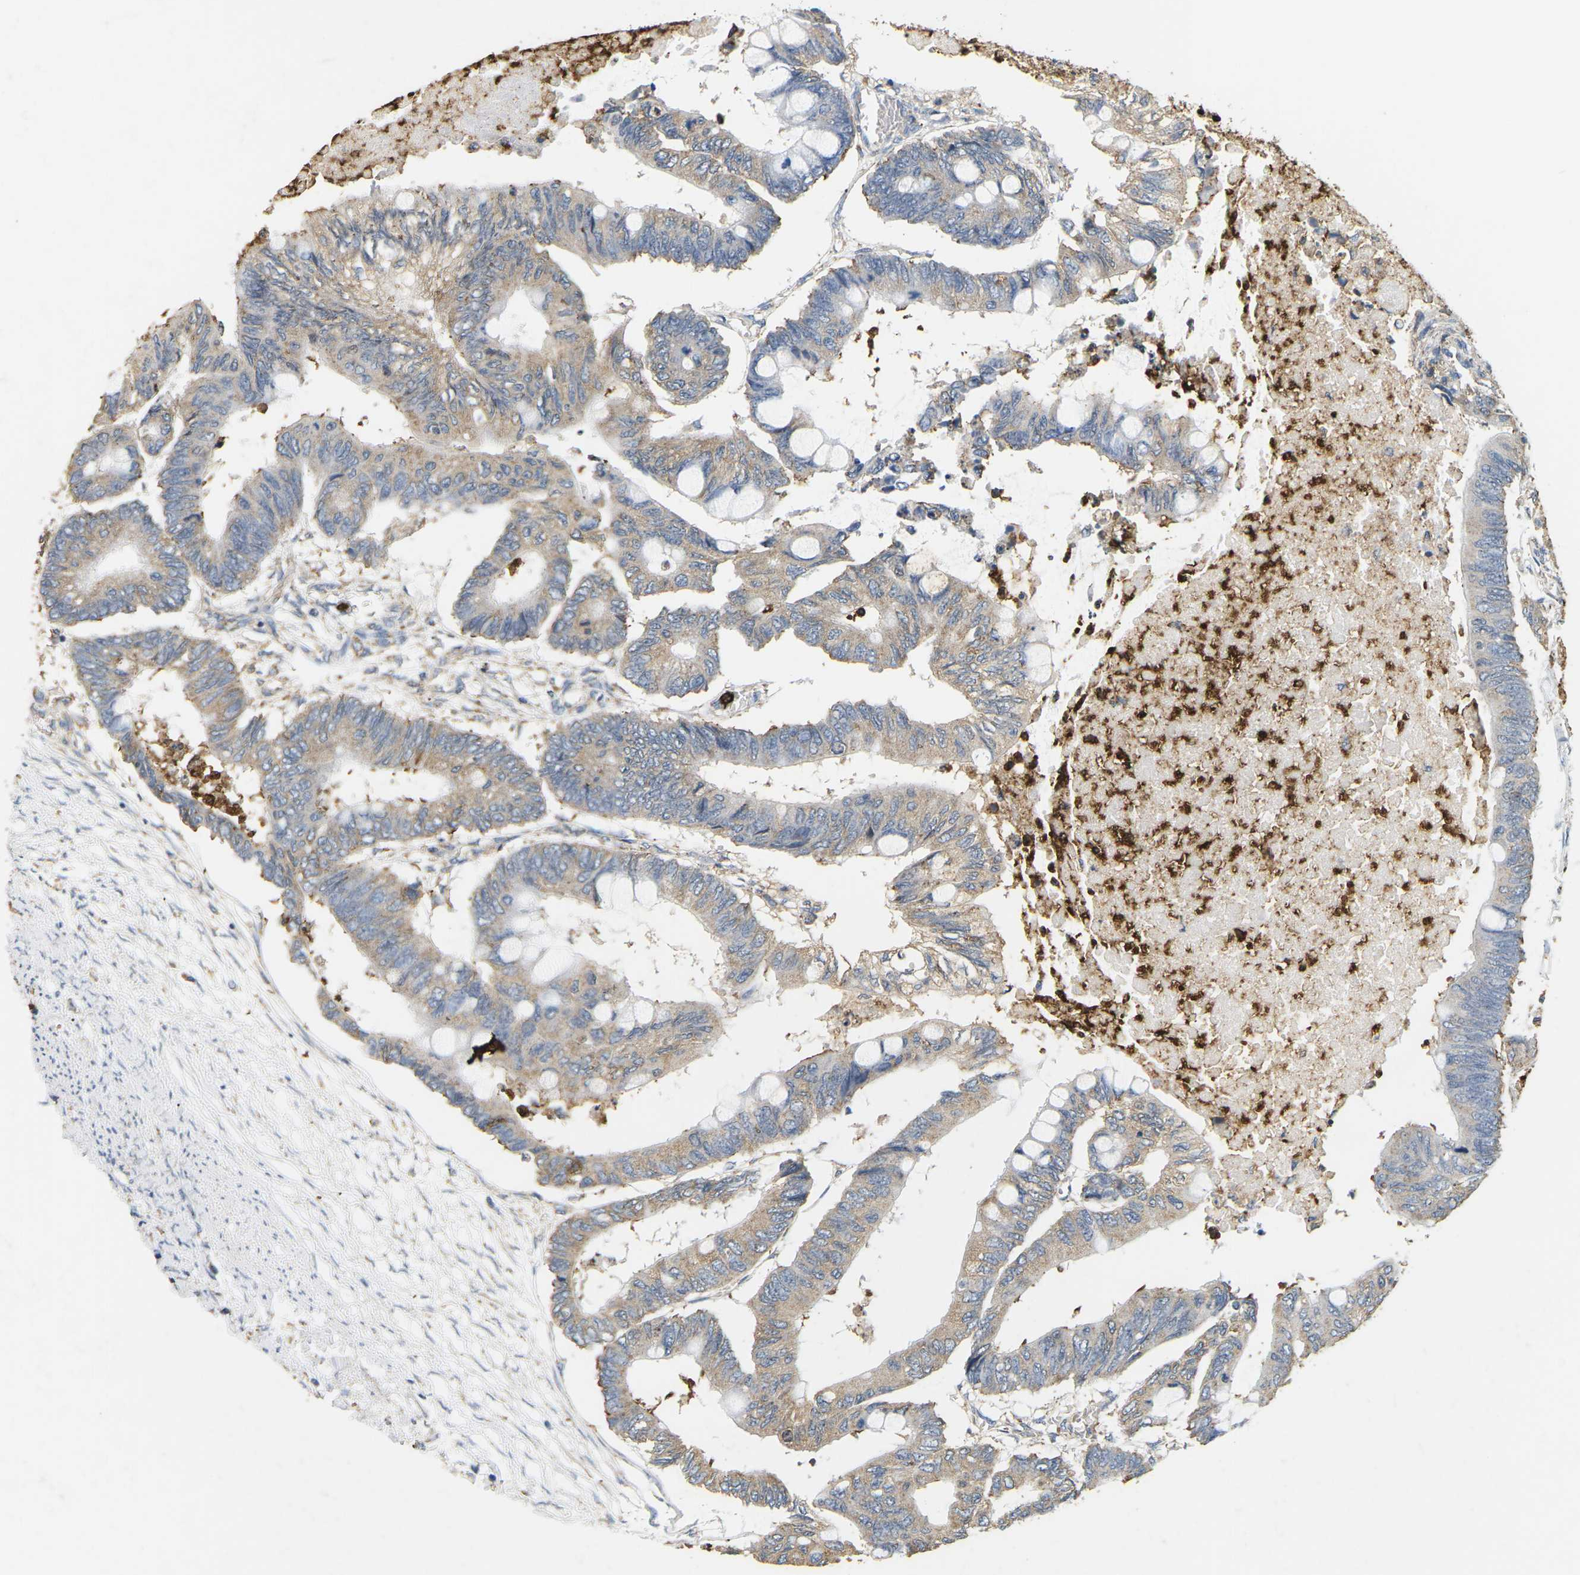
{"staining": {"intensity": "weak", "quantity": ">75%", "location": "cytoplasmic/membranous"}, "tissue": "colorectal cancer", "cell_type": "Tumor cells", "image_type": "cancer", "snomed": [{"axis": "morphology", "description": "Normal tissue, NOS"}, {"axis": "morphology", "description": "Adenocarcinoma, NOS"}, {"axis": "topography", "description": "Rectum"}, {"axis": "topography", "description": "Peripheral nerve tissue"}], "caption": "DAB (3,3'-diaminobenzidine) immunohistochemical staining of human colorectal cancer (adenocarcinoma) displays weak cytoplasmic/membranous protein expression in approximately >75% of tumor cells.", "gene": "ADM", "patient": {"sex": "male", "age": 92}}